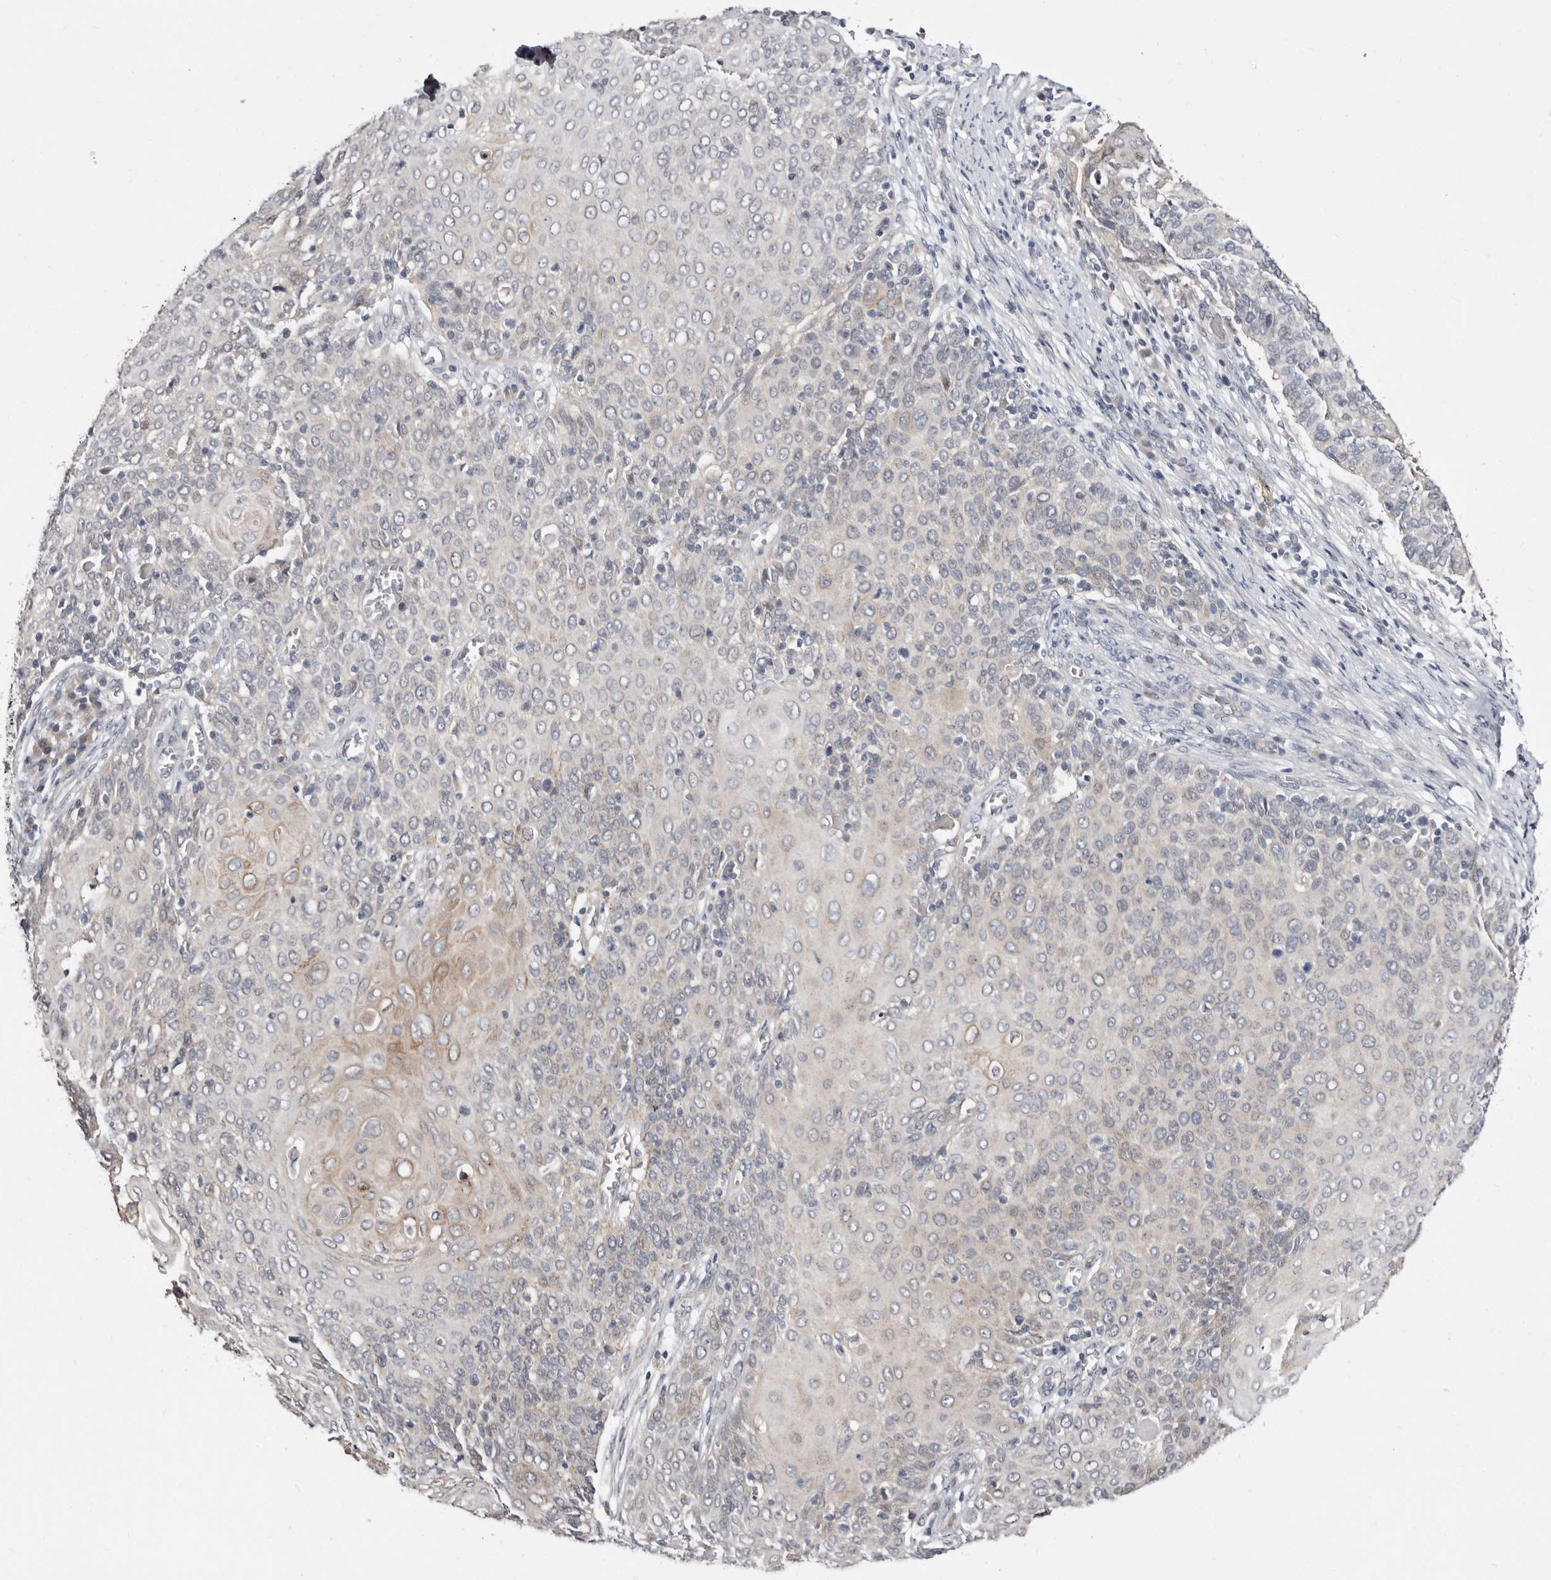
{"staining": {"intensity": "weak", "quantity": "<25%", "location": "cytoplasmic/membranous"}, "tissue": "cervical cancer", "cell_type": "Tumor cells", "image_type": "cancer", "snomed": [{"axis": "morphology", "description": "Squamous cell carcinoma, NOS"}, {"axis": "topography", "description": "Cervix"}], "caption": "Histopathology image shows no significant protein expression in tumor cells of squamous cell carcinoma (cervical).", "gene": "KLHL4", "patient": {"sex": "female", "age": 39}}